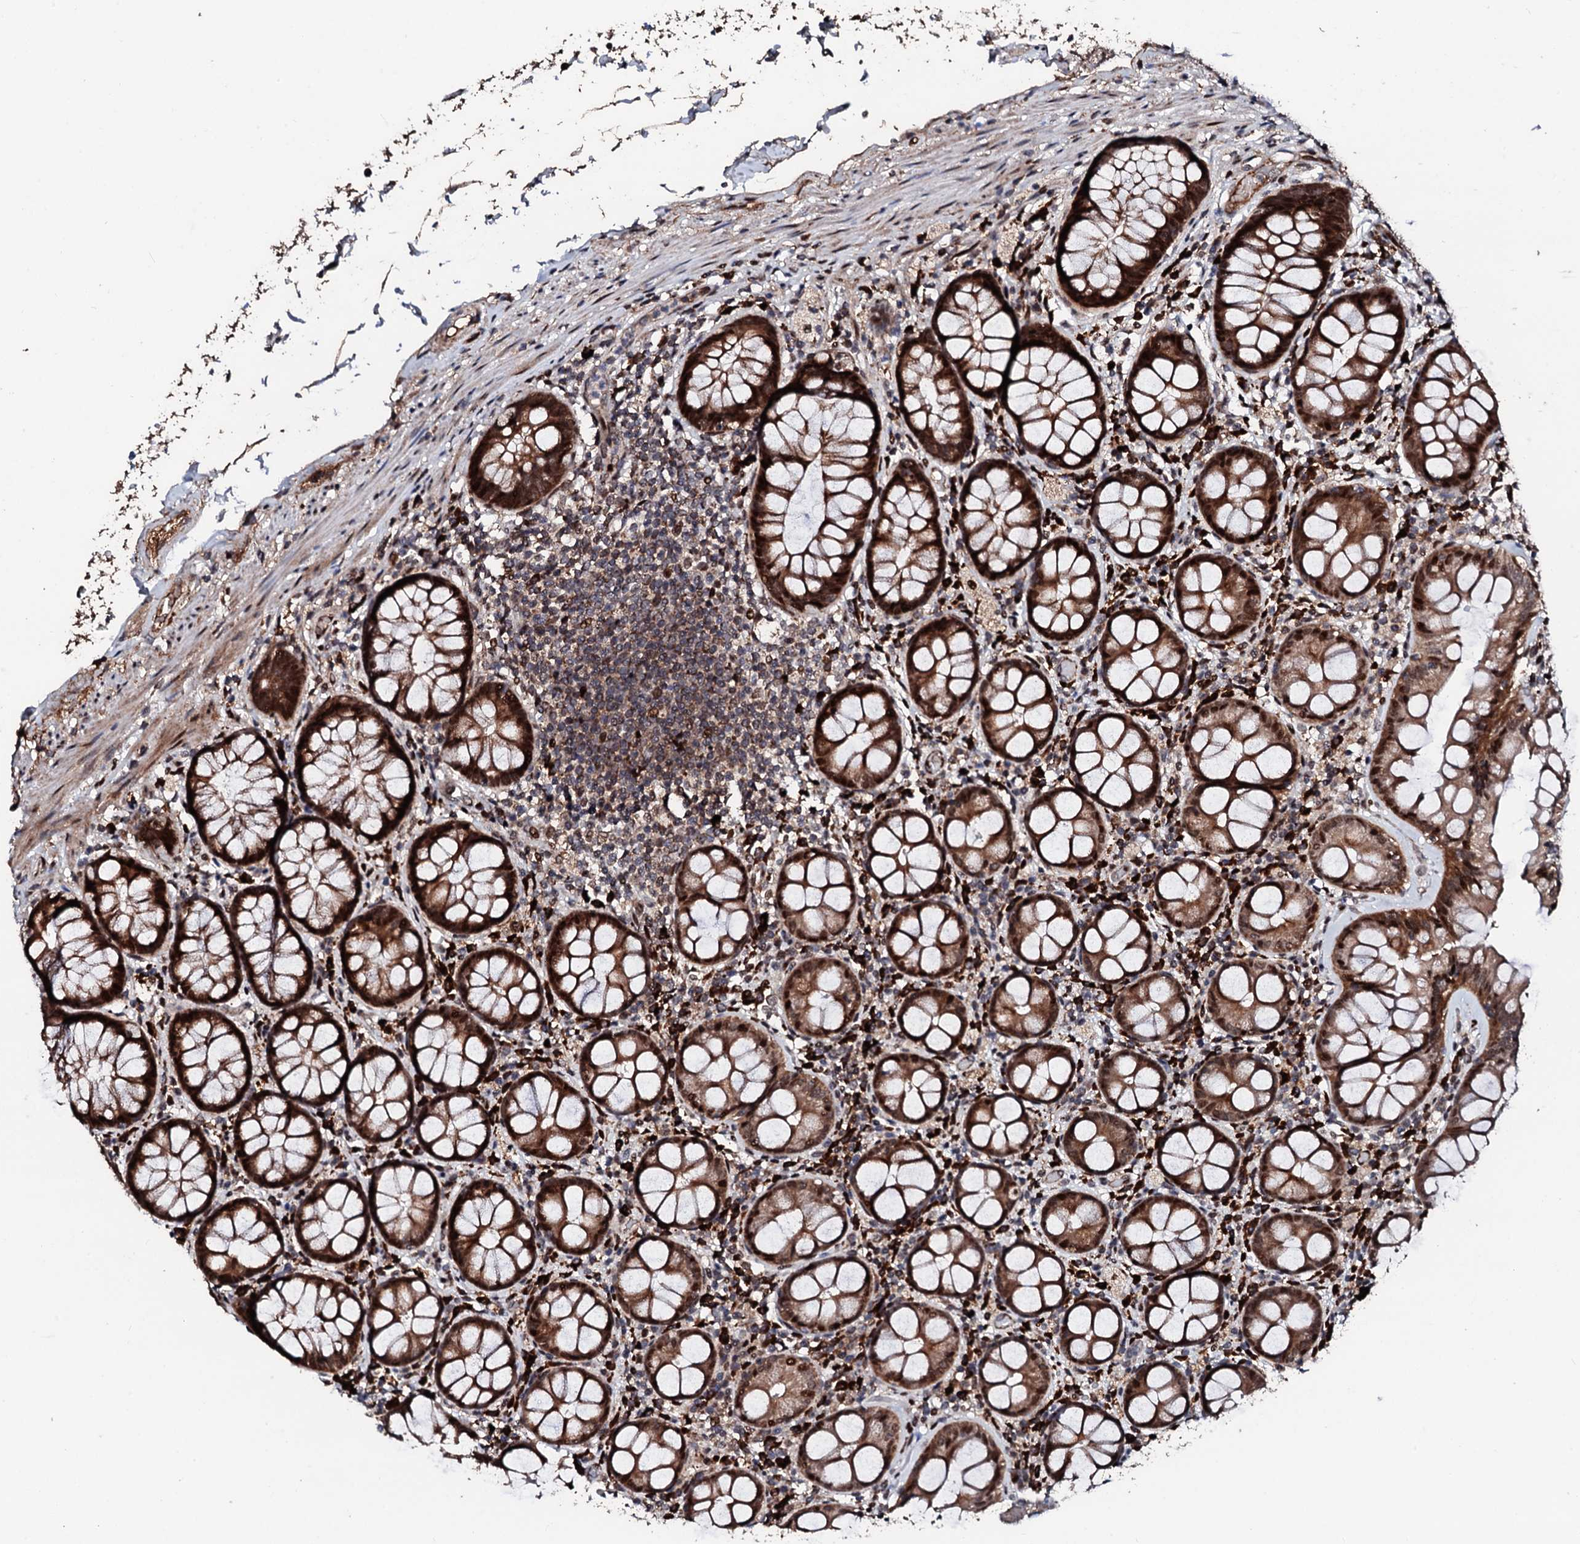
{"staining": {"intensity": "strong", "quantity": ">75%", "location": "cytoplasmic/membranous,nuclear"}, "tissue": "rectum", "cell_type": "Glandular cells", "image_type": "normal", "snomed": [{"axis": "morphology", "description": "Normal tissue, NOS"}, {"axis": "topography", "description": "Rectum"}], "caption": "Rectum was stained to show a protein in brown. There is high levels of strong cytoplasmic/membranous,nuclear positivity in approximately >75% of glandular cells. The protein of interest is stained brown, and the nuclei are stained in blue (DAB IHC with brightfield microscopy, high magnification).", "gene": "KIF18A", "patient": {"sex": "male", "age": 83}}